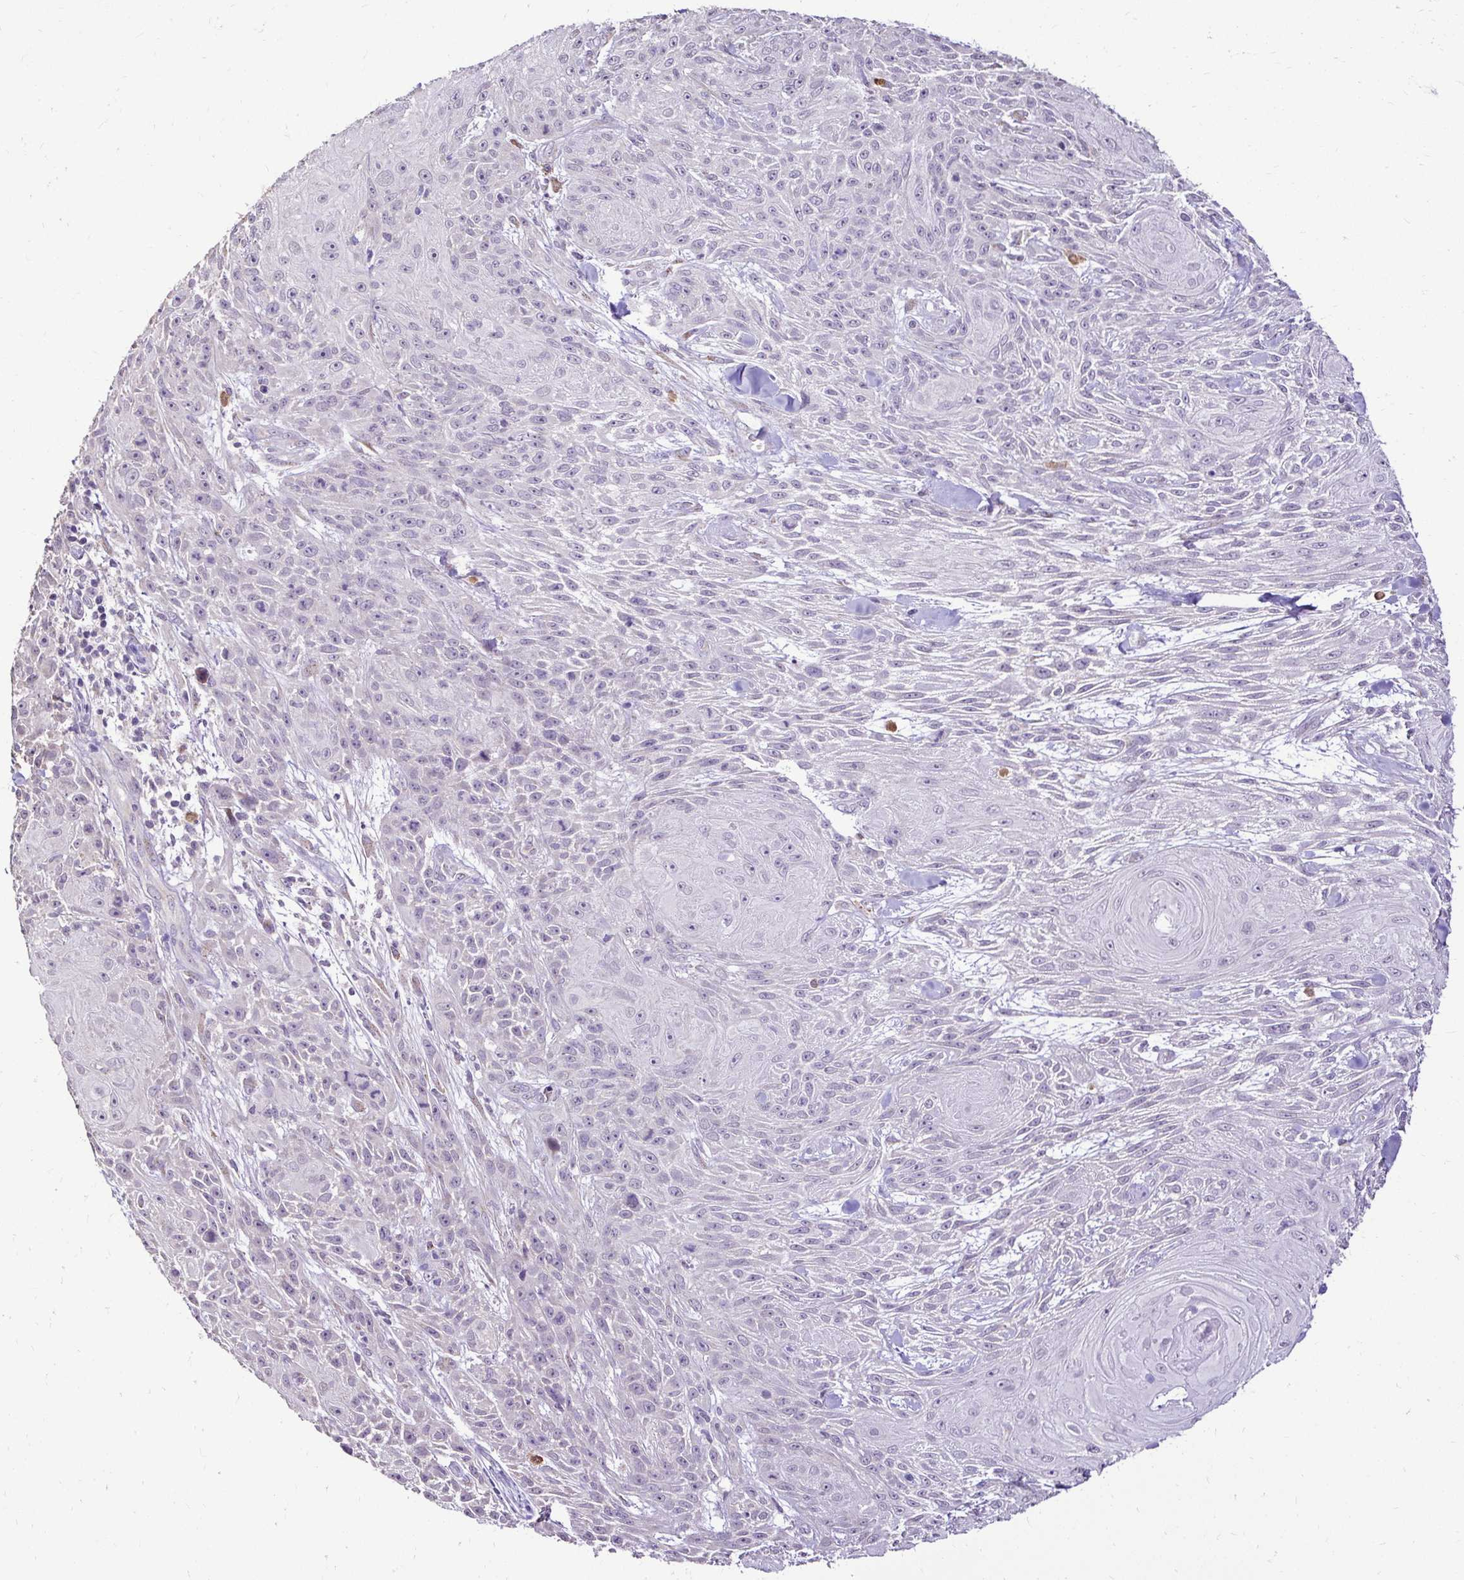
{"staining": {"intensity": "negative", "quantity": "none", "location": "none"}, "tissue": "skin cancer", "cell_type": "Tumor cells", "image_type": "cancer", "snomed": [{"axis": "morphology", "description": "Squamous cell carcinoma, NOS"}, {"axis": "topography", "description": "Skin"}], "caption": "The IHC photomicrograph has no significant staining in tumor cells of skin squamous cell carcinoma tissue.", "gene": "KIAA1210", "patient": {"sex": "male", "age": 88}}